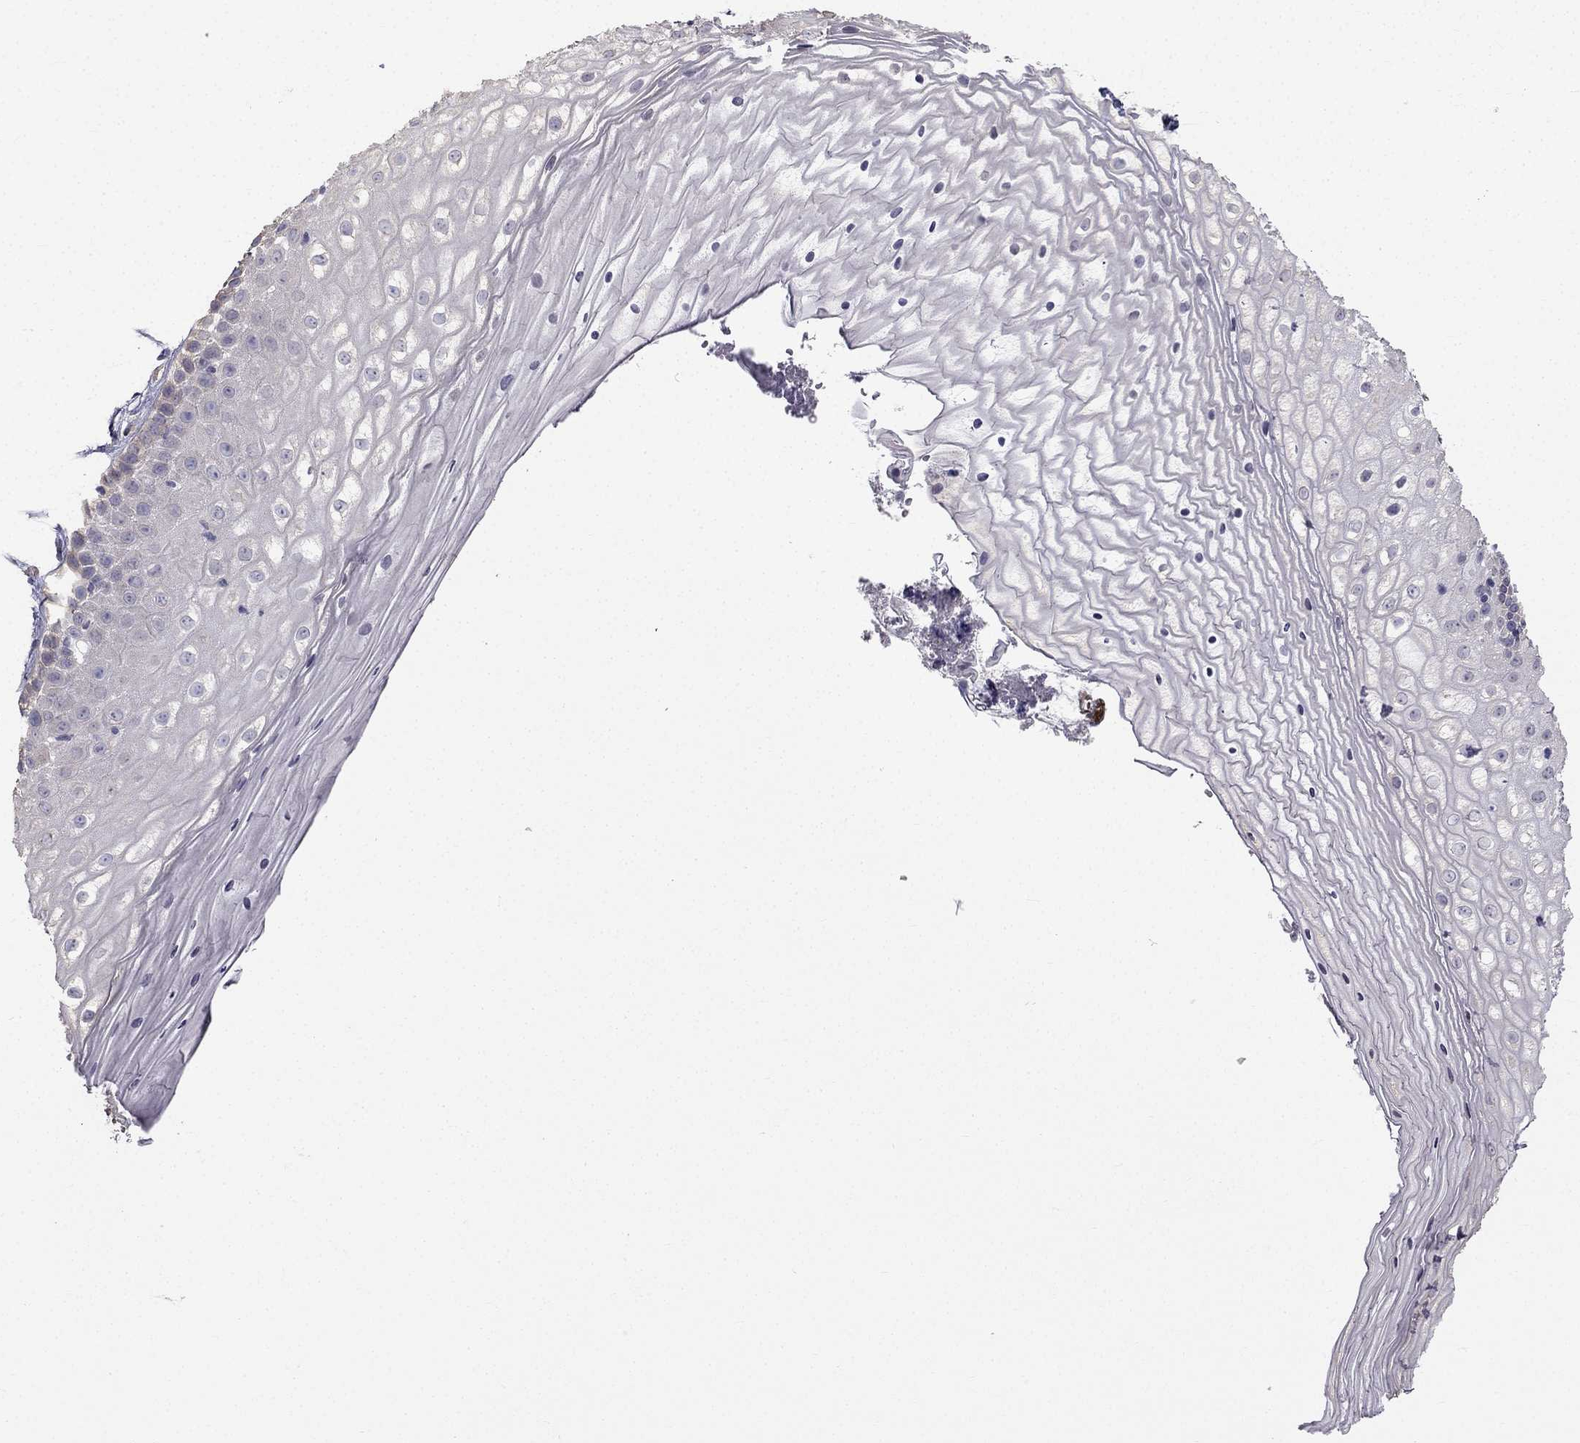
{"staining": {"intensity": "negative", "quantity": "none", "location": "none"}, "tissue": "vagina", "cell_type": "Squamous epithelial cells", "image_type": "normal", "snomed": [{"axis": "morphology", "description": "Normal tissue, NOS"}, {"axis": "topography", "description": "Vagina"}], "caption": "Immunohistochemistry (IHC) histopathology image of normal vagina: vagina stained with DAB demonstrates no significant protein expression in squamous epithelial cells.", "gene": "CCDC40", "patient": {"sex": "female", "age": 47}}